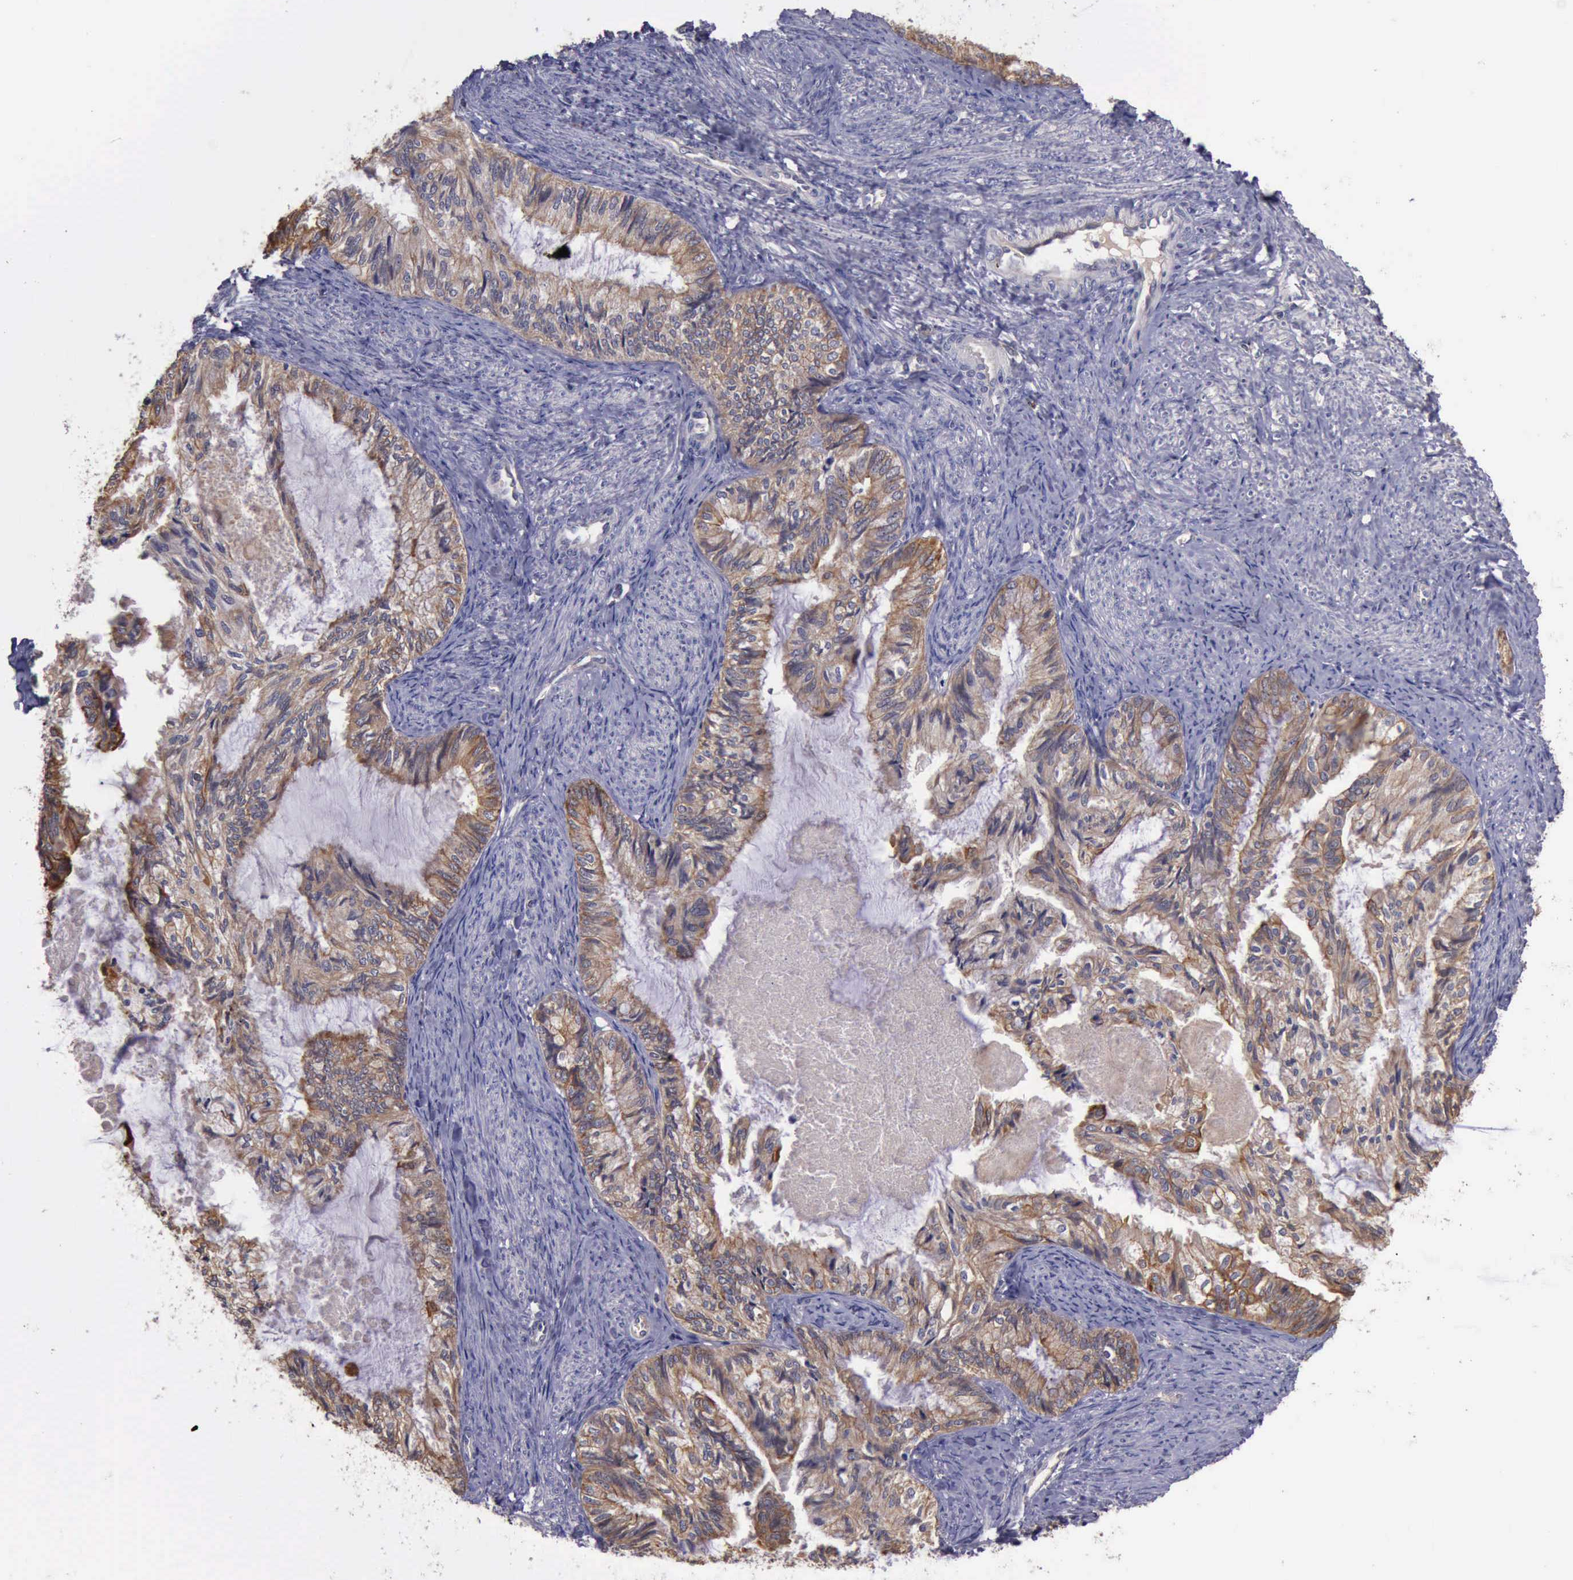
{"staining": {"intensity": "weak", "quantity": ">75%", "location": "cytoplasmic/membranous"}, "tissue": "endometrial cancer", "cell_type": "Tumor cells", "image_type": "cancer", "snomed": [{"axis": "morphology", "description": "Adenocarcinoma, NOS"}, {"axis": "topography", "description": "Endometrium"}], "caption": "The immunohistochemical stain labels weak cytoplasmic/membranous staining in tumor cells of endometrial adenocarcinoma tissue.", "gene": "RAB39B", "patient": {"sex": "female", "age": 86}}